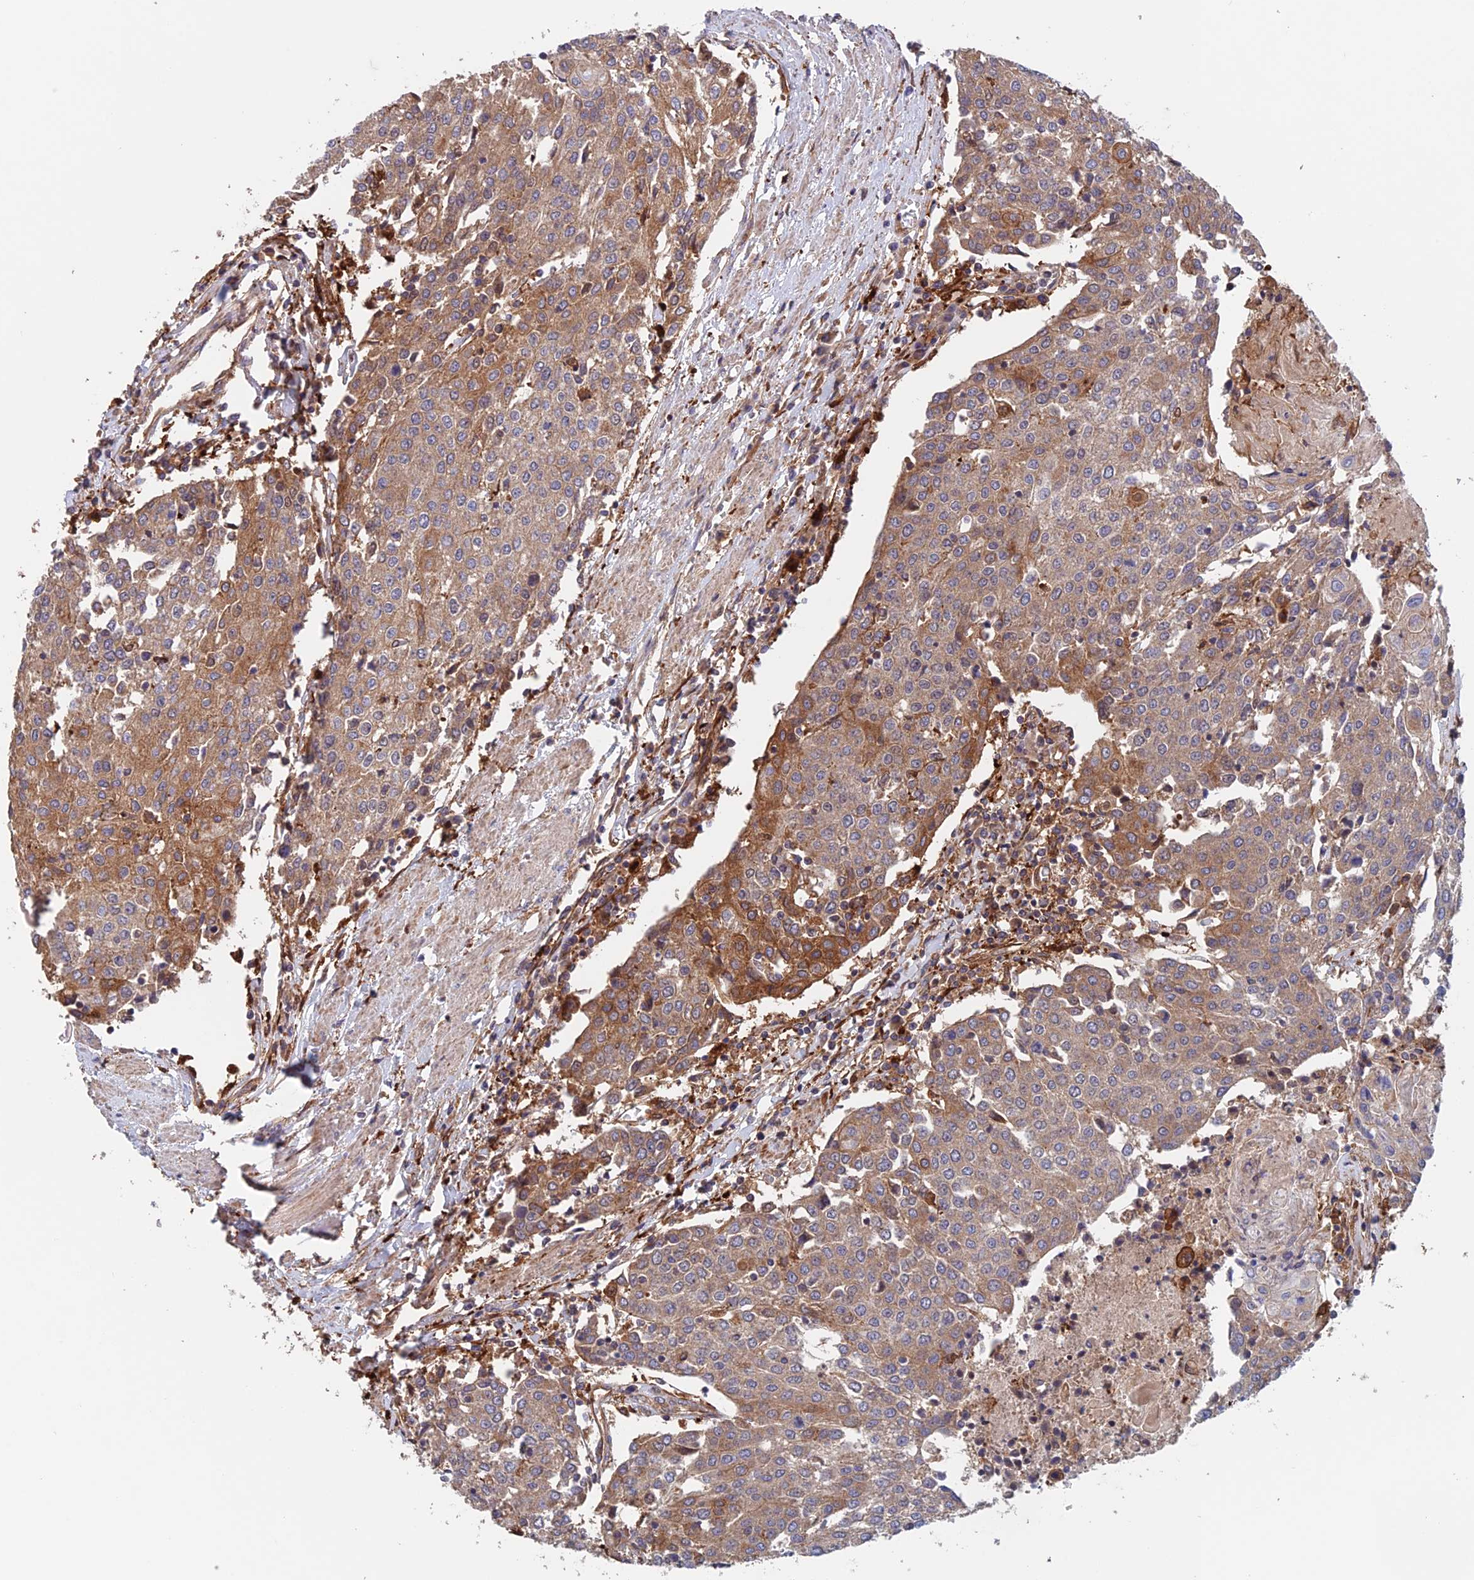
{"staining": {"intensity": "moderate", "quantity": ">75%", "location": "cytoplasmic/membranous"}, "tissue": "urothelial cancer", "cell_type": "Tumor cells", "image_type": "cancer", "snomed": [{"axis": "morphology", "description": "Urothelial carcinoma, High grade"}, {"axis": "topography", "description": "Urinary bladder"}], "caption": "High-grade urothelial carcinoma was stained to show a protein in brown. There is medium levels of moderate cytoplasmic/membranous expression in about >75% of tumor cells. (IHC, brightfield microscopy, high magnification).", "gene": "NUDT16L1", "patient": {"sex": "female", "age": 85}}